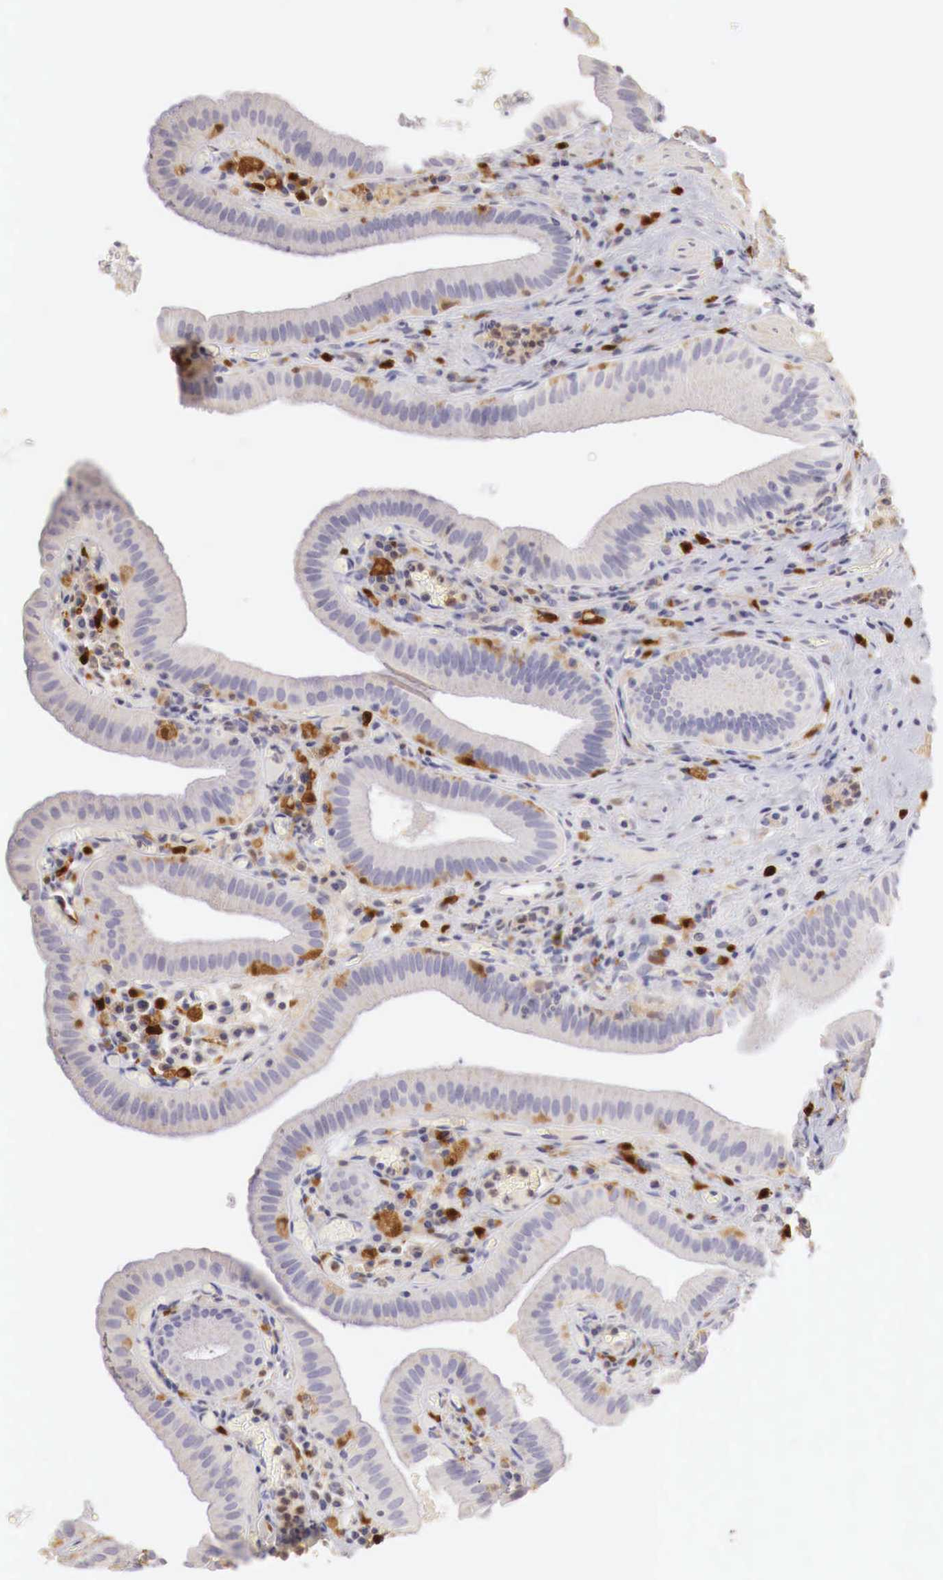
{"staining": {"intensity": "negative", "quantity": "none", "location": "none"}, "tissue": "gallbladder", "cell_type": "Glandular cells", "image_type": "normal", "snomed": [{"axis": "morphology", "description": "Normal tissue, NOS"}, {"axis": "topography", "description": "Gallbladder"}], "caption": "A micrograph of gallbladder stained for a protein reveals no brown staining in glandular cells.", "gene": "RENBP", "patient": {"sex": "female", "age": 76}}